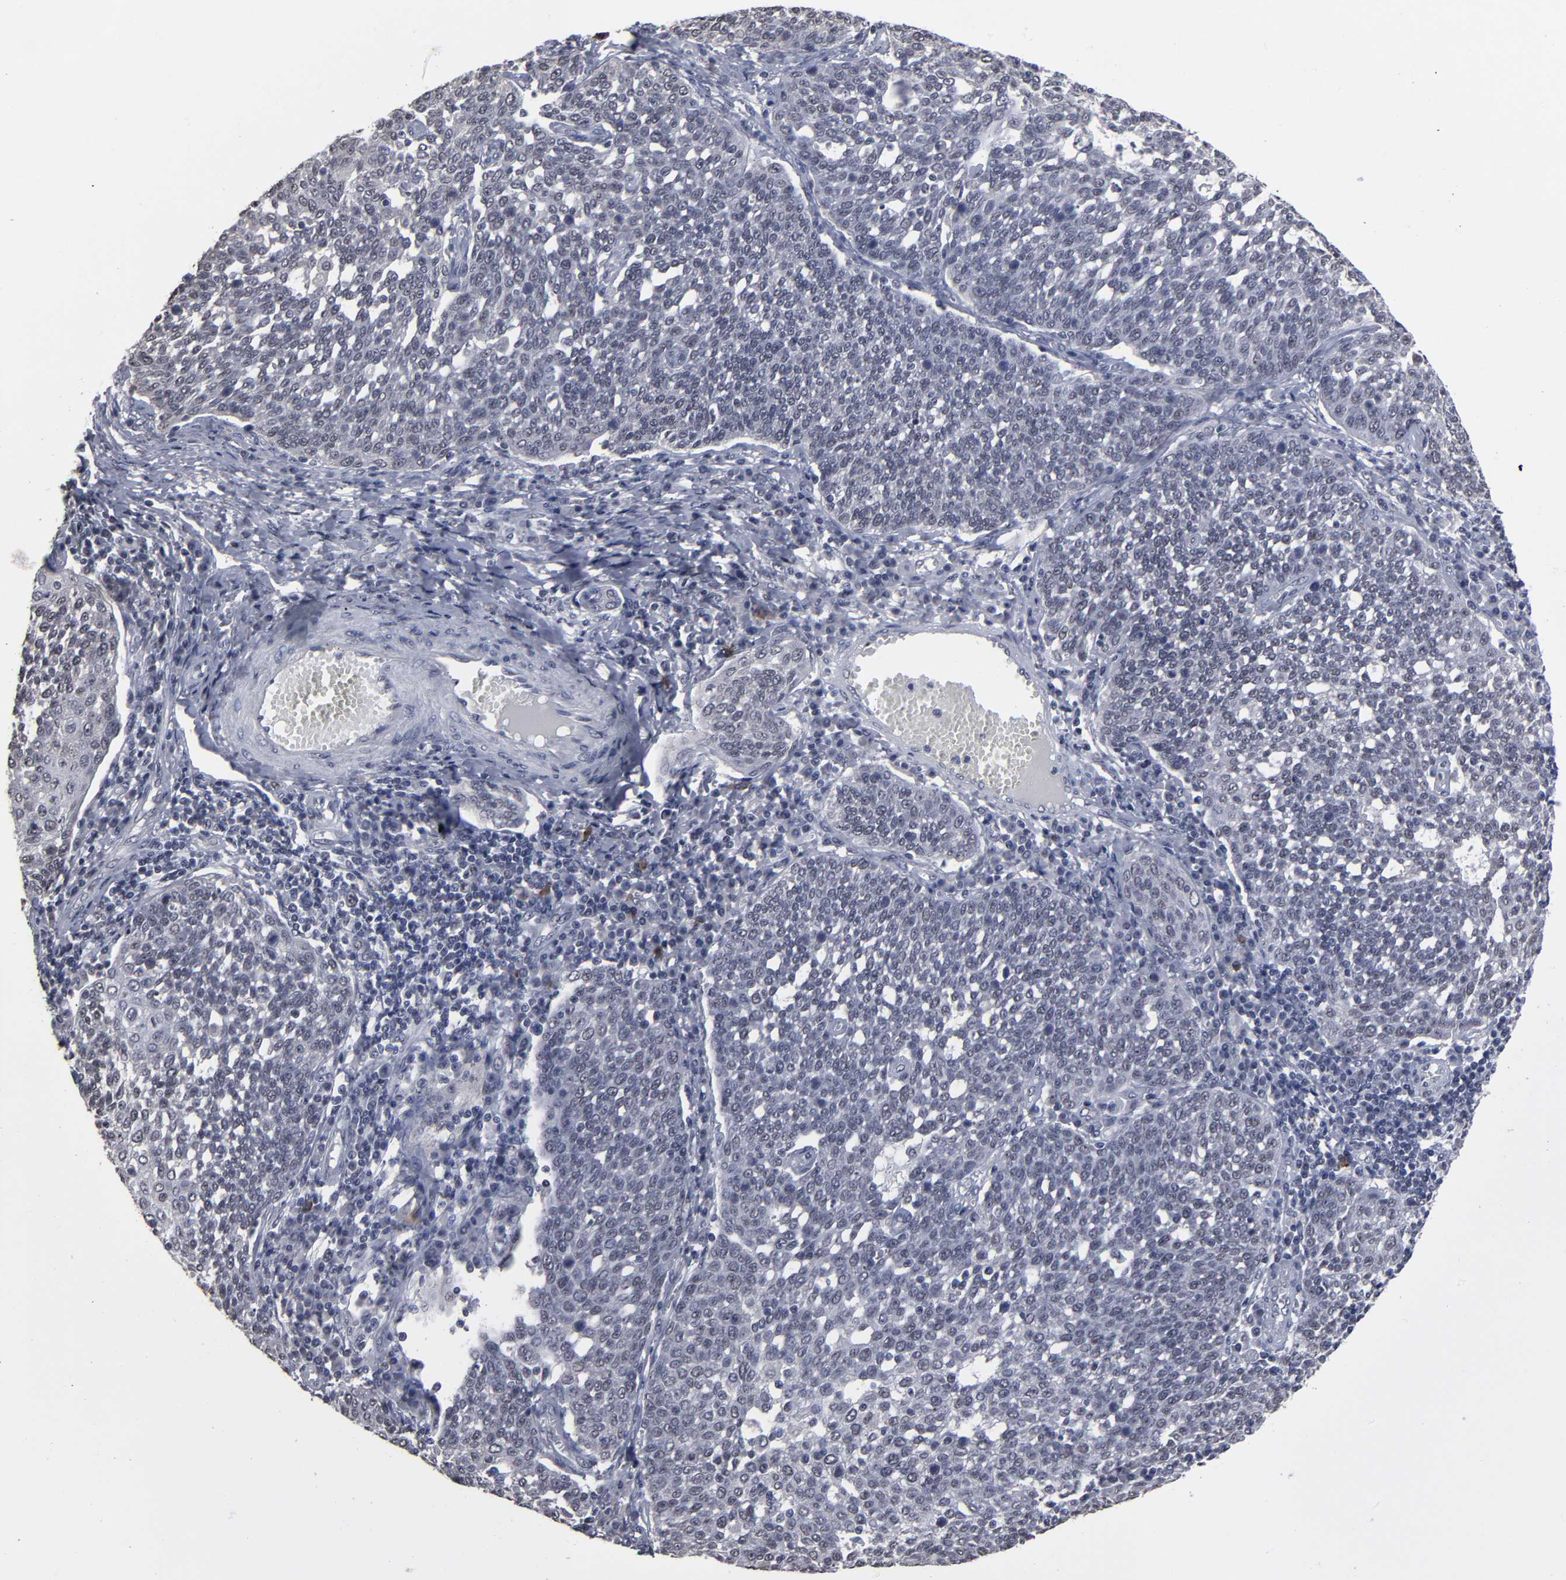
{"staining": {"intensity": "negative", "quantity": "none", "location": "none"}, "tissue": "cervical cancer", "cell_type": "Tumor cells", "image_type": "cancer", "snomed": [{"axis": "morphology", "description": "Squamous cell carcinoma, NOS"}, {"axis": "topography", "description": "Cervix"}], "caption": "Immunohistochemical staining of squamous cell carcinoma (cervical) demonstrates no significant expression in tumor cells. Nuclei are stained in blue.", "gene": "SSRP1", "patient": {"sex": "female", "age": 34}}